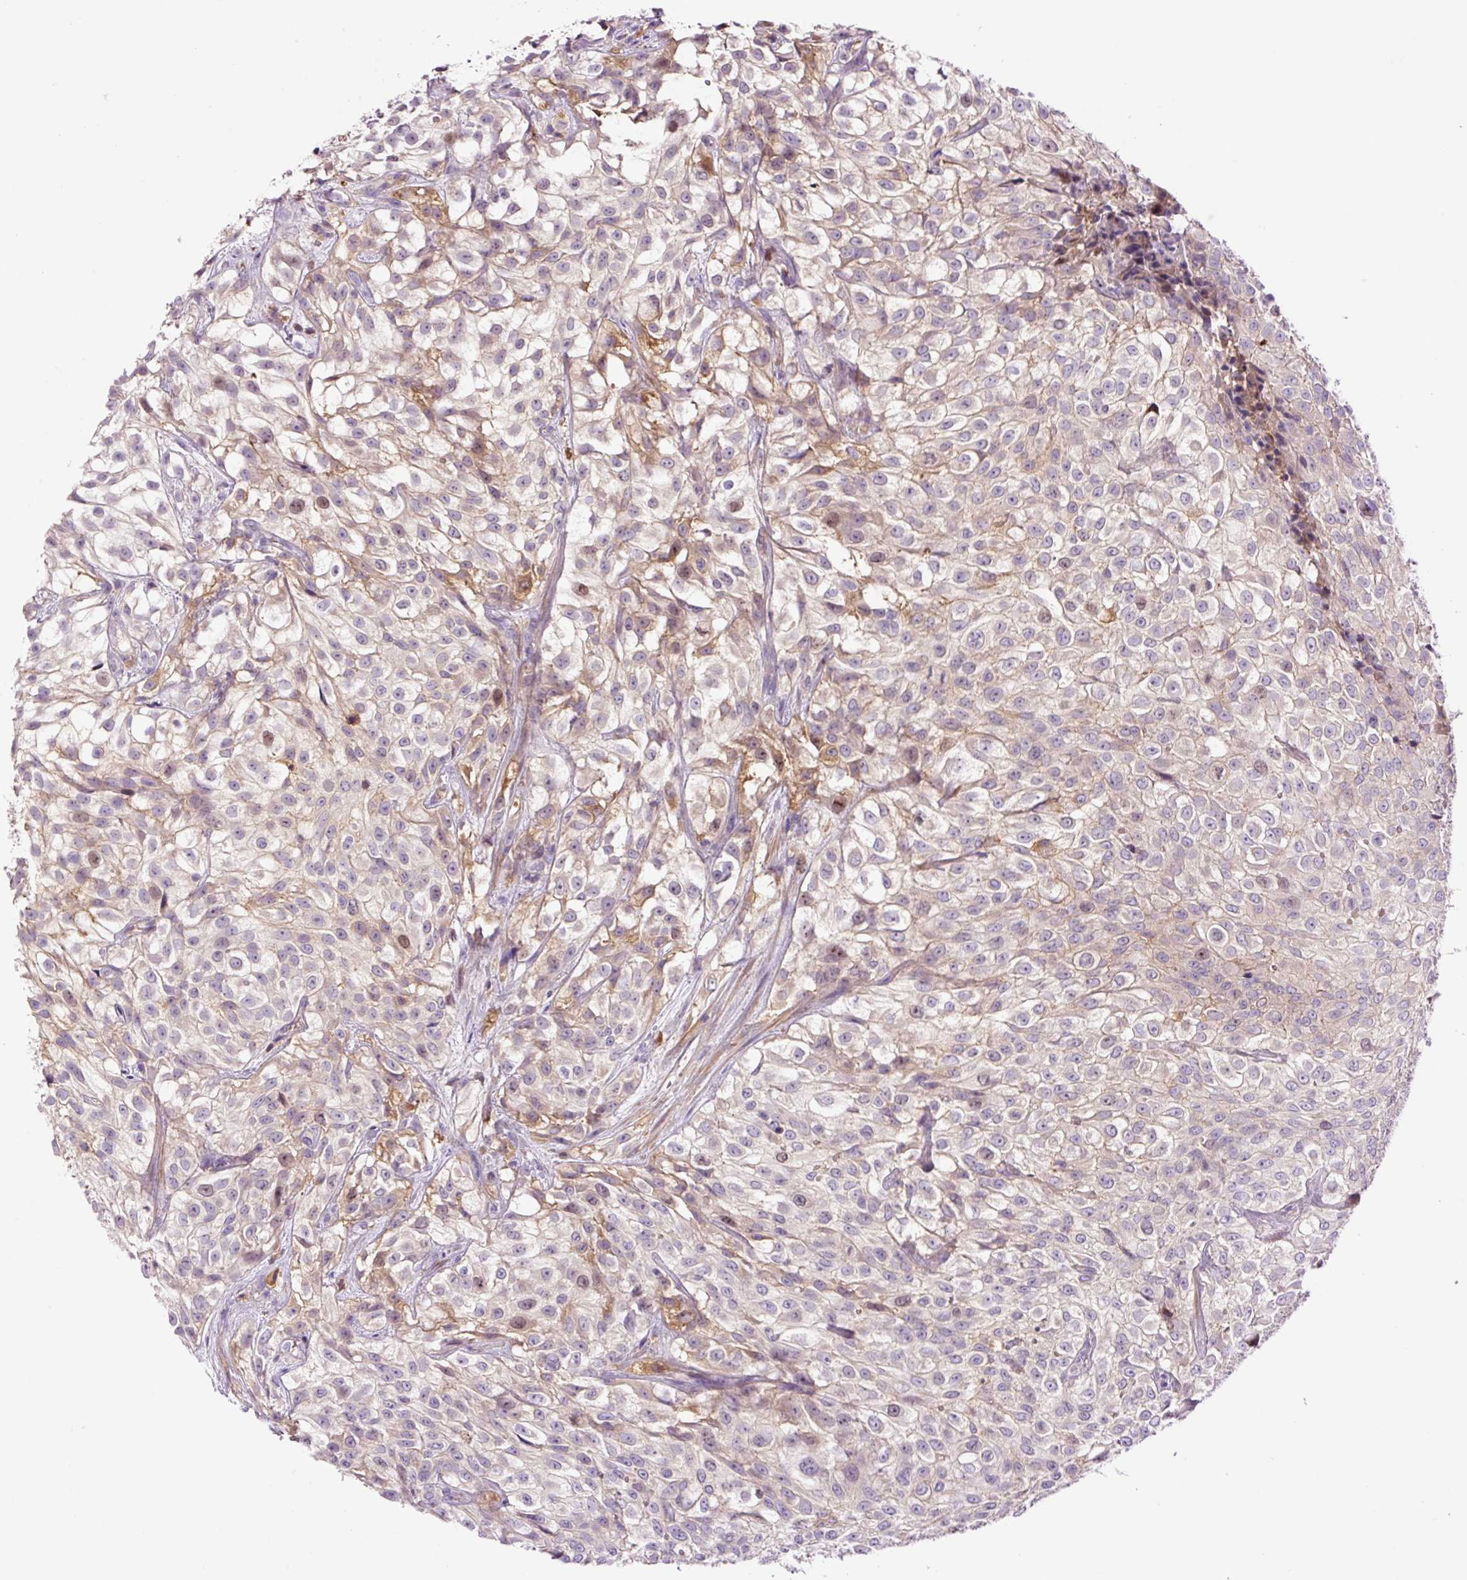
{"staining": {"intensity": "weak", "quantity": "25%-75%", "location": "cytoplasmic/membranous,nuclear"}, "tissue": "urothelial cancer", "cell_type": "Tumor cells", "image_type": "cancer", "snomed": [{"axis": "morphology", "description": "Urothelial carcinoma, High grade"}, {"axis": "topography", "description": "Urinary bladder"}], "caption": "This image exhibits immunohistochemistry (IHC) staining of human urothelial cancer, with low weak cytoplasmic/membranous and nuclear positivity in about 25%-75% of tumor cells.", "gene": "DPPA4", "patient": {"sex": "male", "age": 56}}